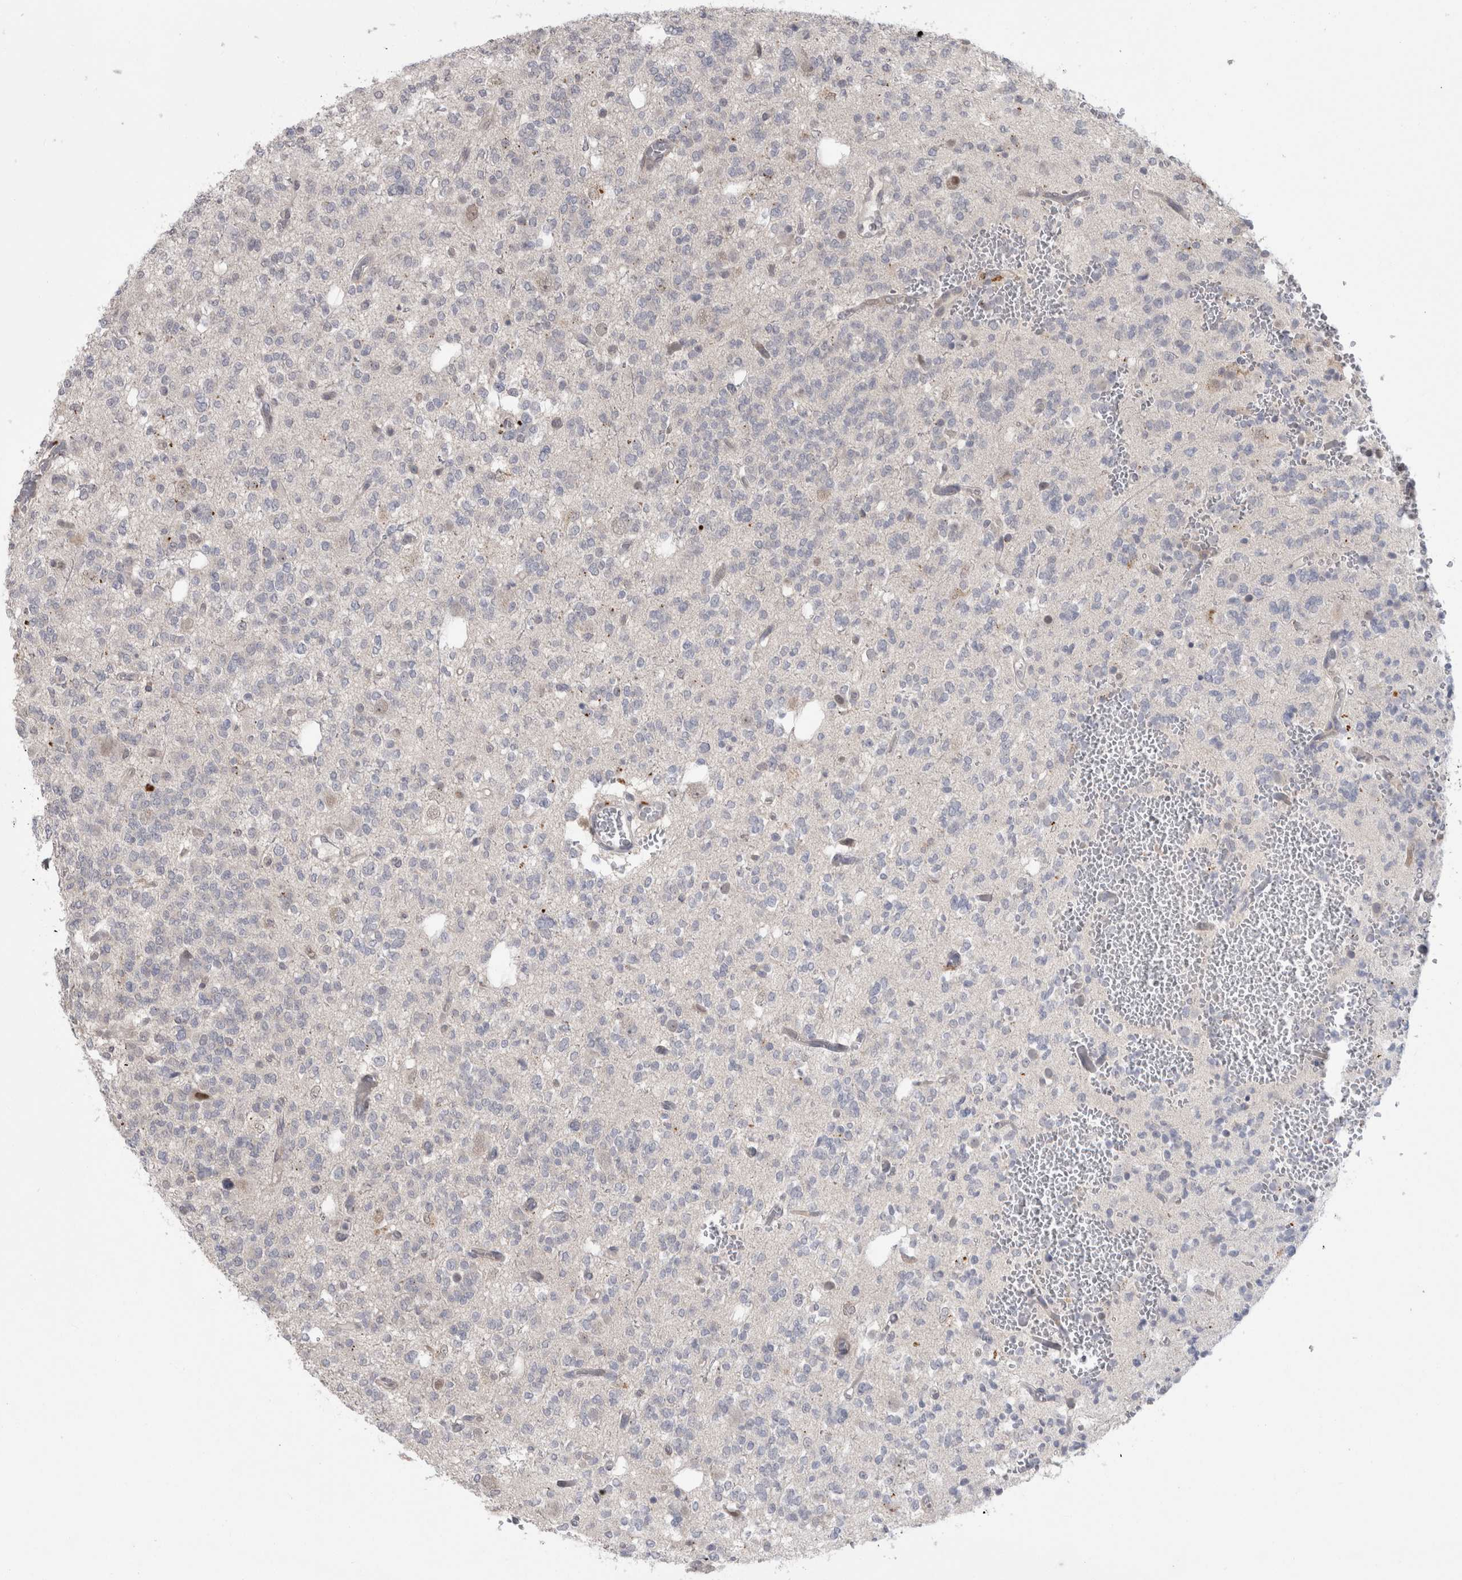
{"staining": {"intensity": "negative", "quantity": "none", "location": "none"}, "tissue": "glioma", "cell_type": "Tumor cells", "image_type": "cancer", "snomed": [{"axis": "morphology", "description": "Glioma, malignant, Low grade"}, {"axis": "topography", "description": "Brain"}], "caption": "Immunohistochemical staining of human malignant glioma (low-grade) reveals no significant staining in tumor cells. Nuclei are stained in blue.", "gene": "MTBP", "patient": {"sex": "male", "age": 38}}